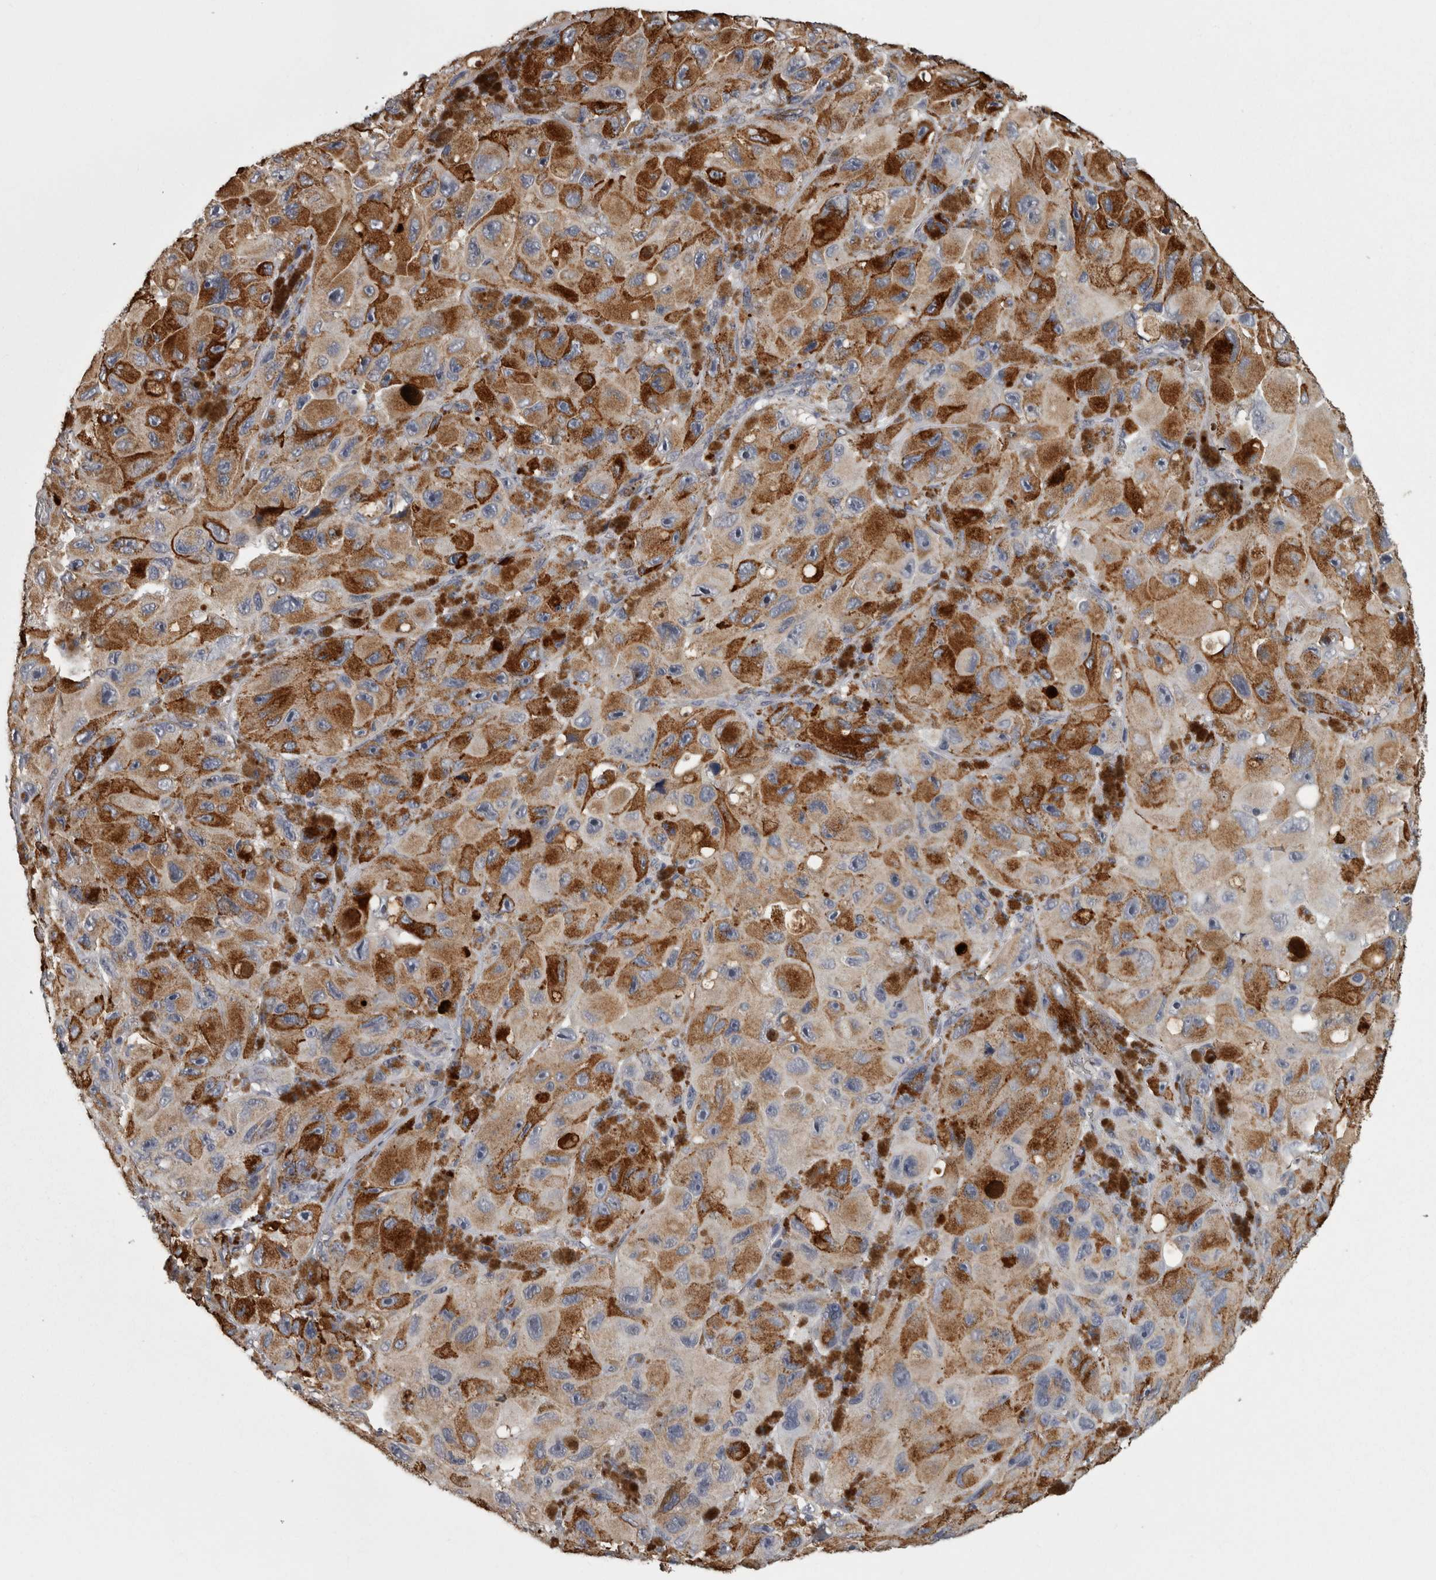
{"staining": {"intensity": "moderate", "quantity": ">75%", "location": "cytoplasmic/membranous"}, "tissue": "melanoma", "cell_type": "Tumor cells", "image_type": "cancer", "snomed": [{"axis": "morphology", "description": "Malignant melanoma, NOS"}, {"axis": "topography", "description": "Skin"}], "caption": "A brown stain shows moderate cytoplasmic/membranous positivity of a protein in malignant melanoma tumor cells.", "gene": "FRK", "patient": {"sex": "female", "age": 73}}